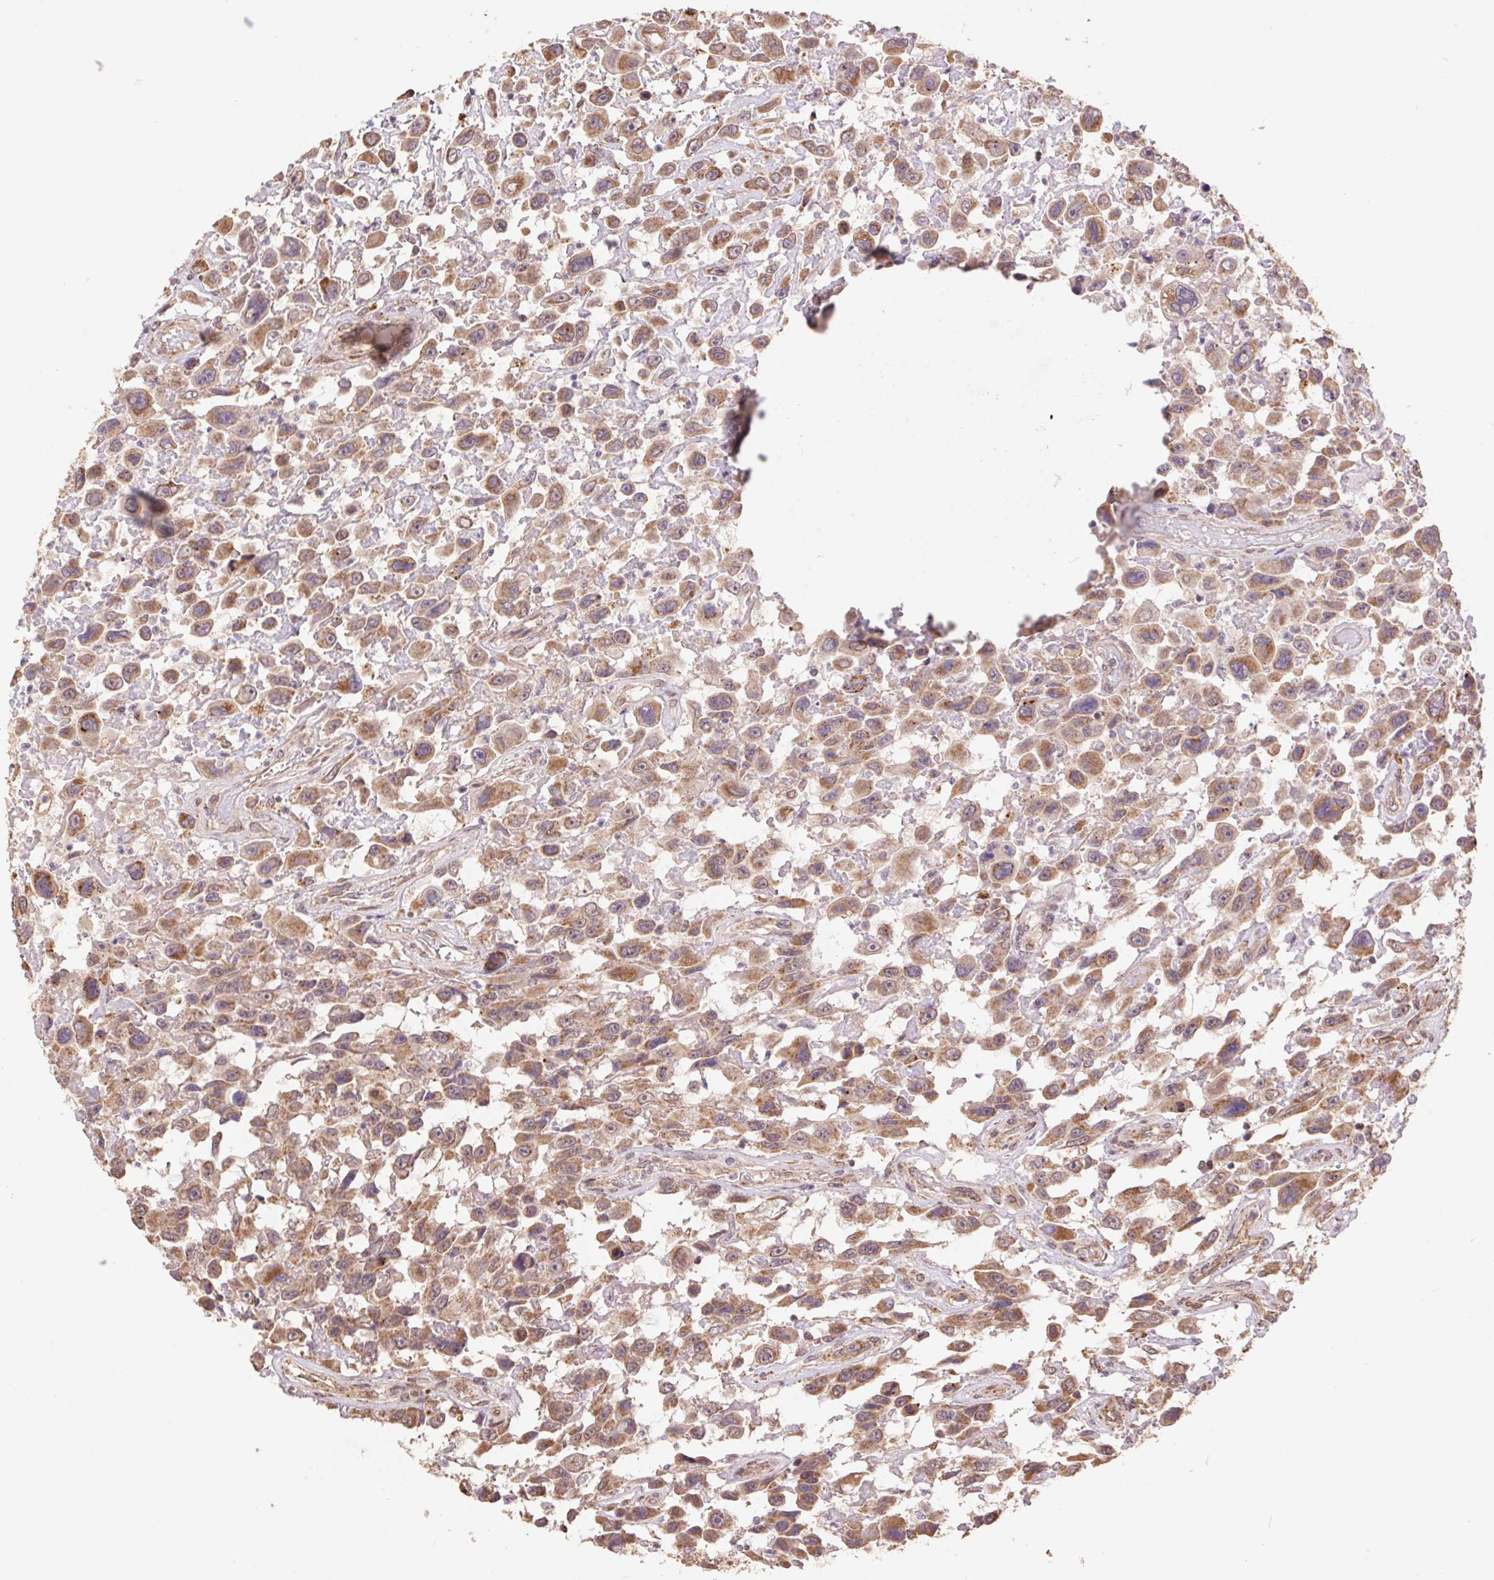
{"staining": {"intensity": "moderate", "quantity": ">75%", "location": "cytoplasmic/membranous"}, "tissue": "urothelial cancer", "cell_type": "Tumor cells", "image_type": "cancer", "snomed": [{"axis": "morphology", "description": "Urothelial carcinoma, High grade"}, {"axis": "topography", "description": "Urinary bladder"}], "caption": "Human urothelial carcinoma (high-grade) stained for a protein (brown) demonstrates moderate cytoplasmic/membranous positive staining in about >75% of tumor cells.", "gene": "PDHA1", "patient": {"sex": "male", "age": 53}}